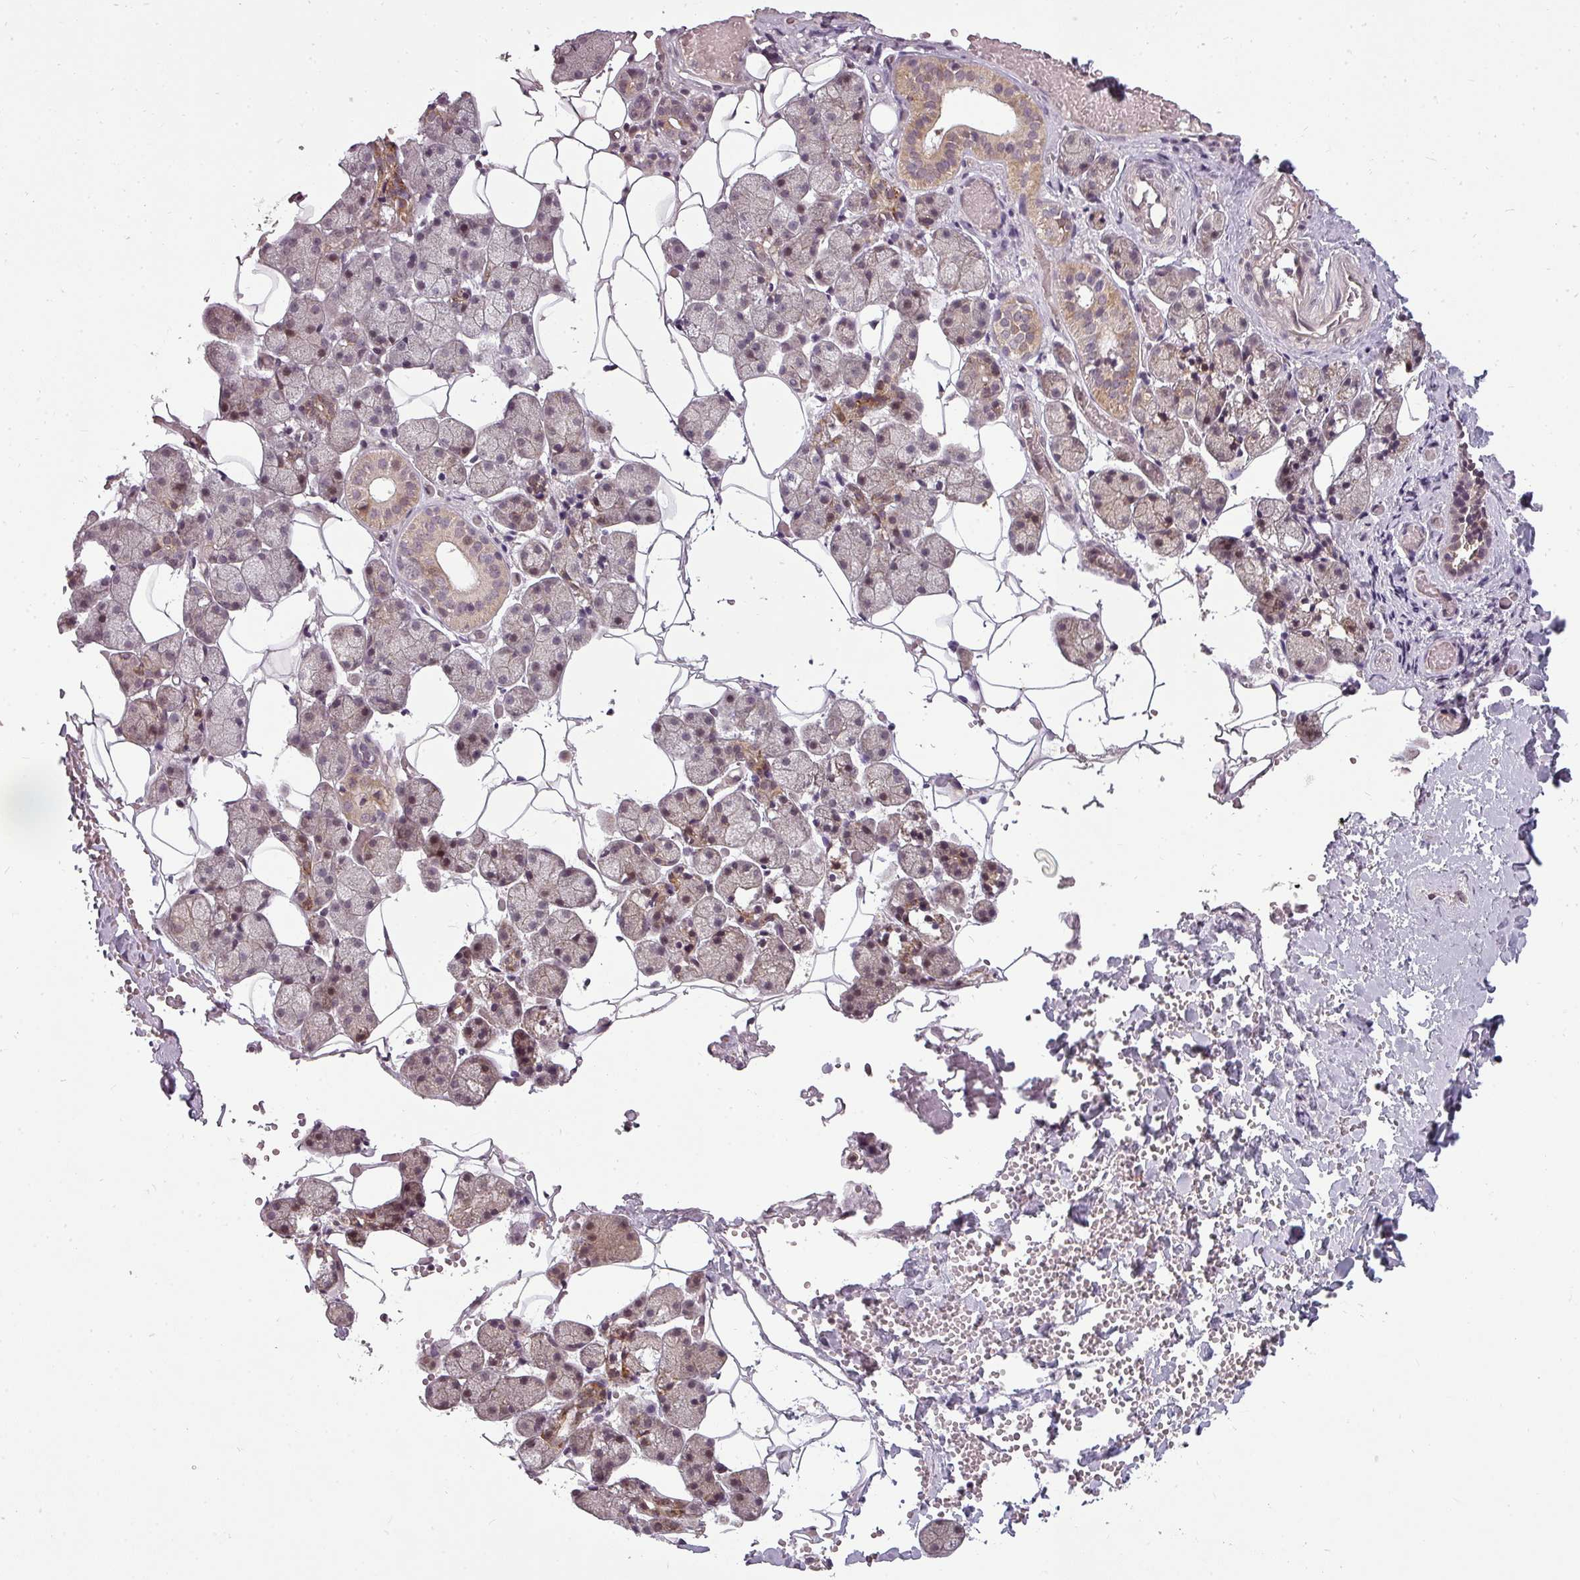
{"staining": {"intensity": "moderate", "quantity": "25%-75%", "location": "cytoplasmic/membranous"}, "tissue": "salivary gland", "cell_type": "Glandular cells", "image_type": "normal", "snomed": [{"axis": "morphology", "description": "Normal tissue, NOS"}, {"axis": "topography", "description": "Salivary gland"}], "caption": "Moderate cytoplasmic/membranous staining is present in approximately 25%-75% of glandular cells in normal salivary gland.", "gene": "CLIC1", "patient": {"sex": "female", "age": 33}}